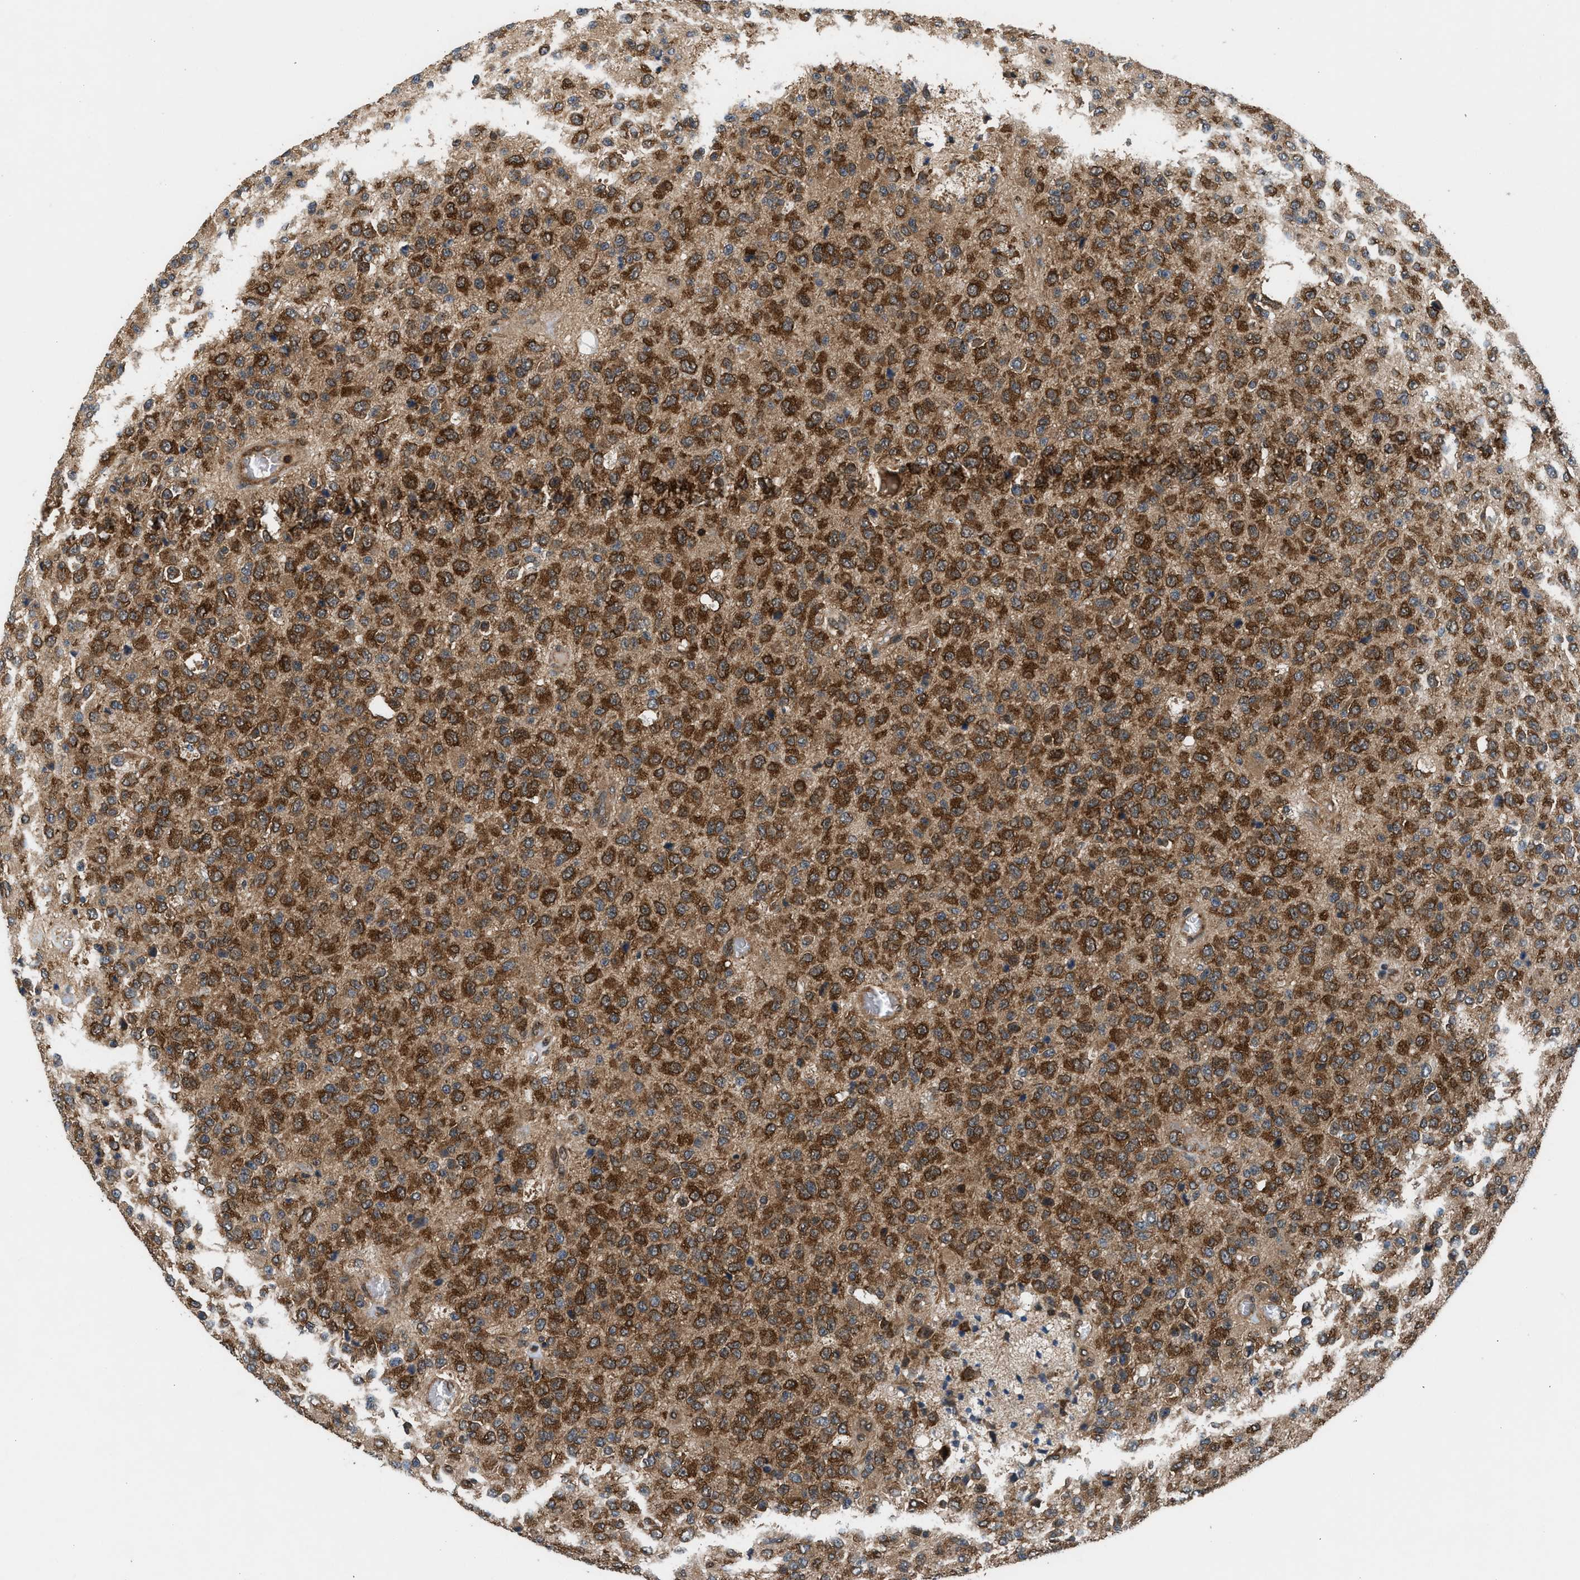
{"staining": {"intensity": "strong", "quantity": ">75%", "location": "cytoplasmic/membranous"}, "tissue": "glioma", "cell_type": "Tumor cells", "image_type": "cancer", "snomed": [{"axis": "morphology", "description": "Glioma, malignant, High grade"}, {"axis": "topography", "description": "pancreas cauda"}], "caption": "Immunohistochemical staining of malignant glioma (high-grade) exhibits high levels of strong cytoplasmic/membranous expression in approximately >75% of tumor cells.", "gene": "OXSR1", "patient": {"sex": "male", "age": 60}}